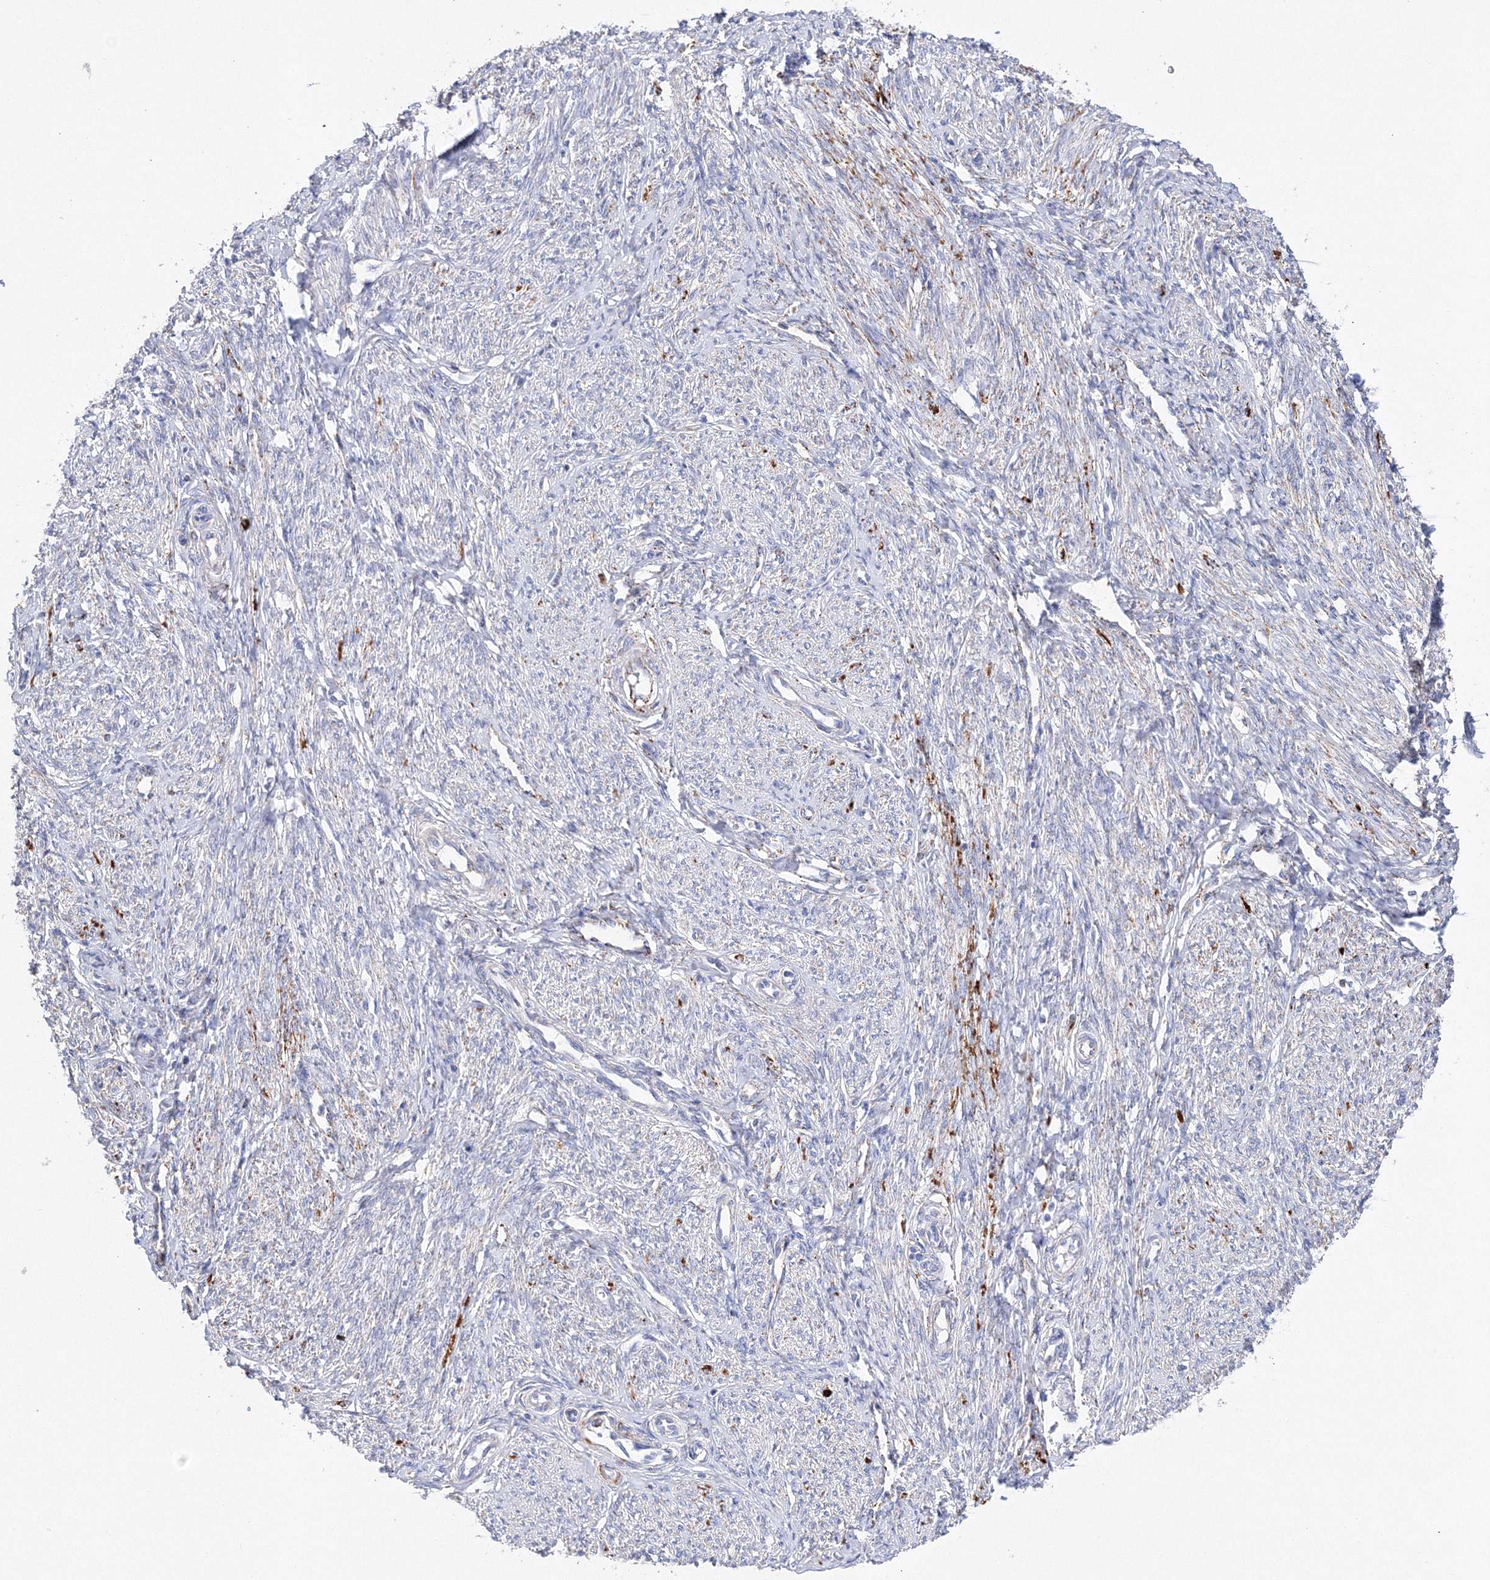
{"staining": {"intensity": "negative", "quantity": "none", "location": "none"}, "tissue": "endometrium", "cell_type": "Cells in endometrial stroma", "image_type": "normal", "snomed": [{"axis": "morphology", "description": "Normal tissue, NOS"}, {"axis": "topography", "description": "Endometrium"}], "caption": "Cells in endometrial stroma show no significant expression in benign endometrium. (Stains: DAB (3,3'-diaminobenzidine) immunohistochemistry (IHC) with hematoxylin counter stain, Microscopy: brightfield microscopy at high magnification).", "gene": "MERTK", "patient": {"sex": "female", "age": 72}}